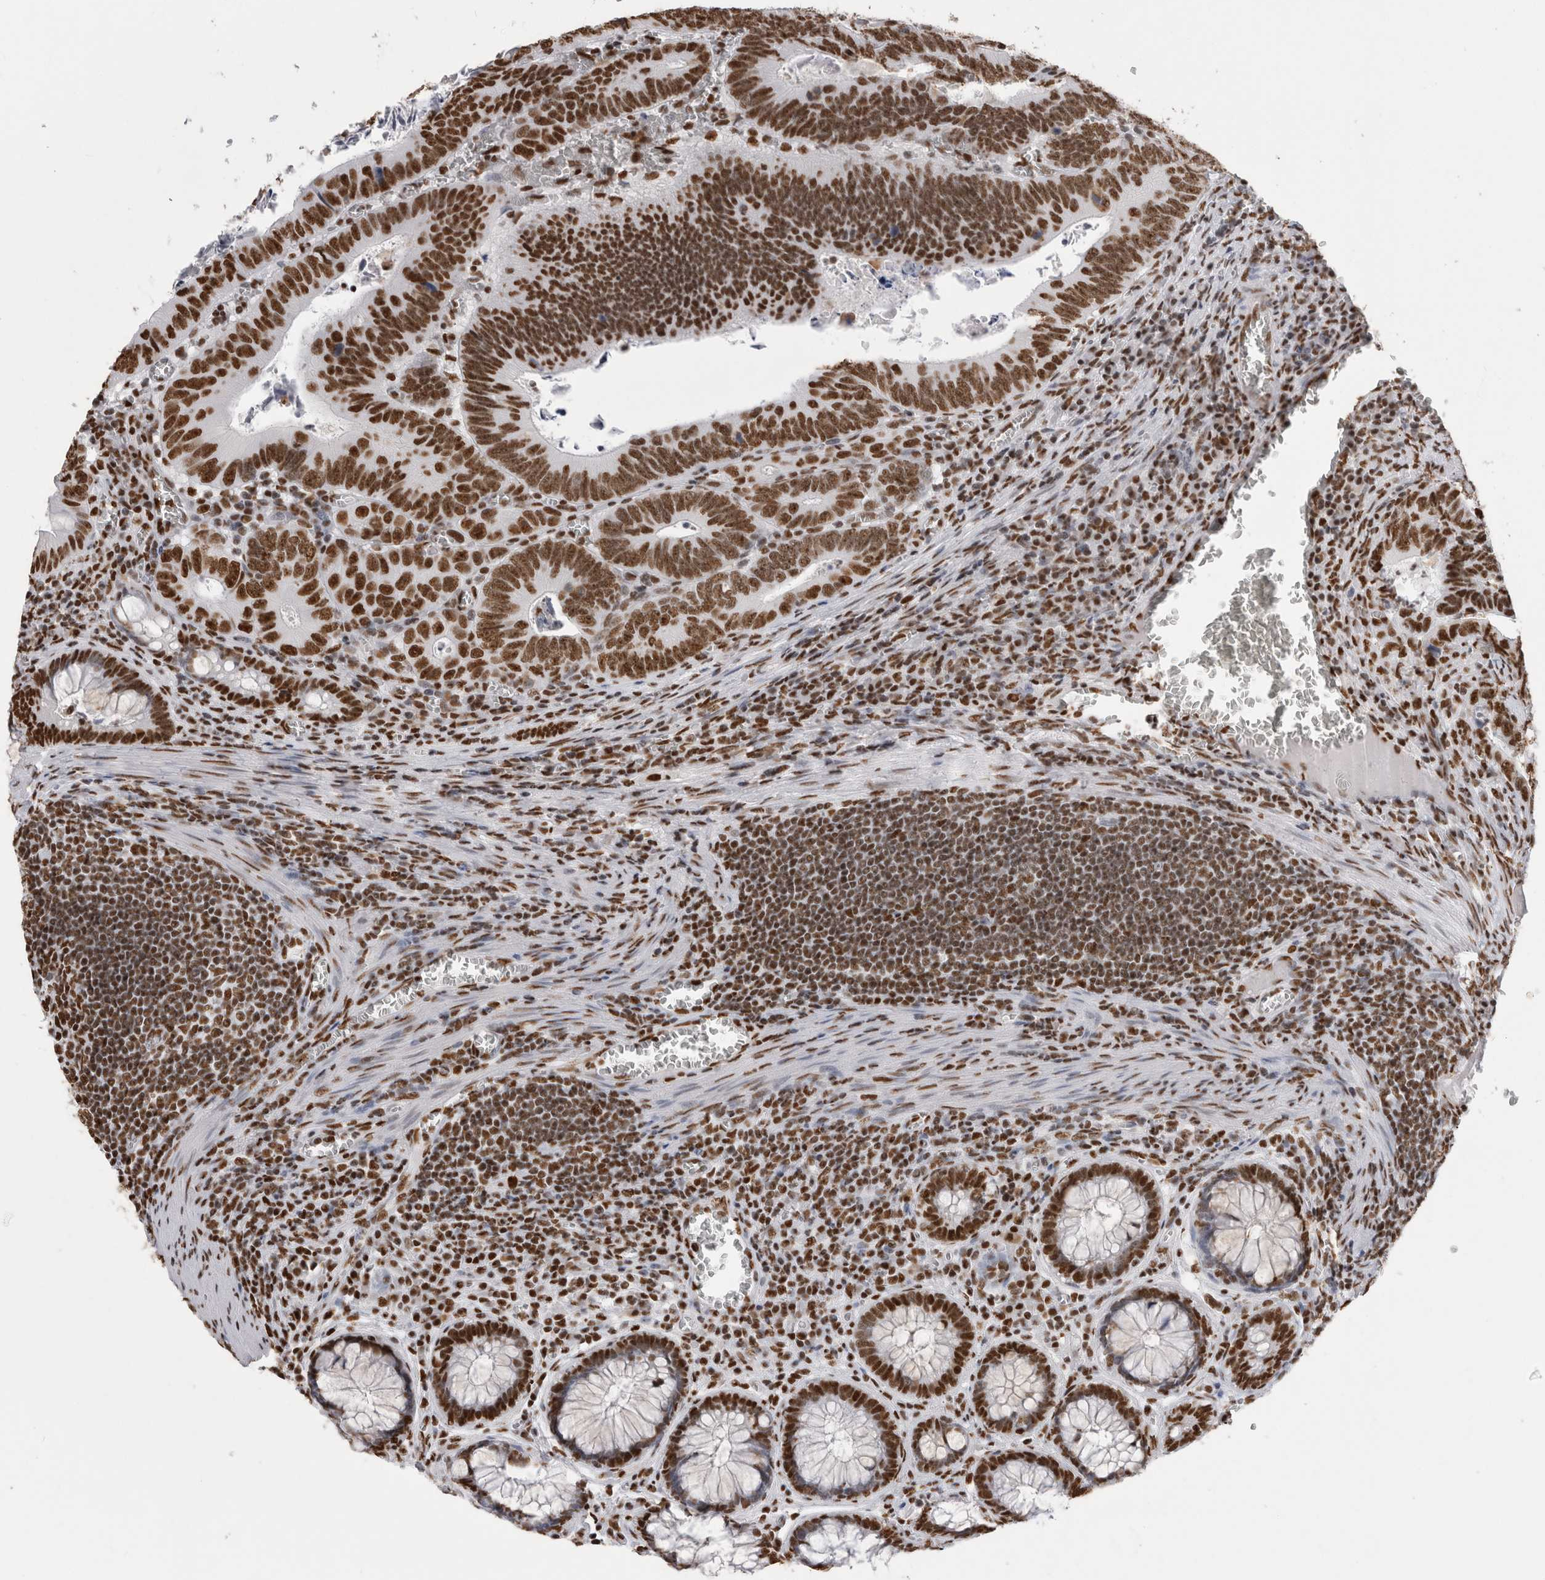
{"staining": {"intensity": "strong", "quantity": ">75%", "location": "nuclear"}, "tissue": "colorectal cancer", "cell_type": "Tumor cells", "image_type": "cancer", "snomed": [{"axis": "morphology", "description": "Inflammation, NOS"}, {"axis": "morphology", "description": "Adenocarcinoma, NOS"}, {"axis": "topography", "description": "Colon"}], "caption": "Brown immunohistochemical staining in human colorectal adenocarcinoma shows strong nuclear staining in approximately >75% of tumor cells.", "gene": "ALPK3", "patient": {"sex": "male", "age": 72}}